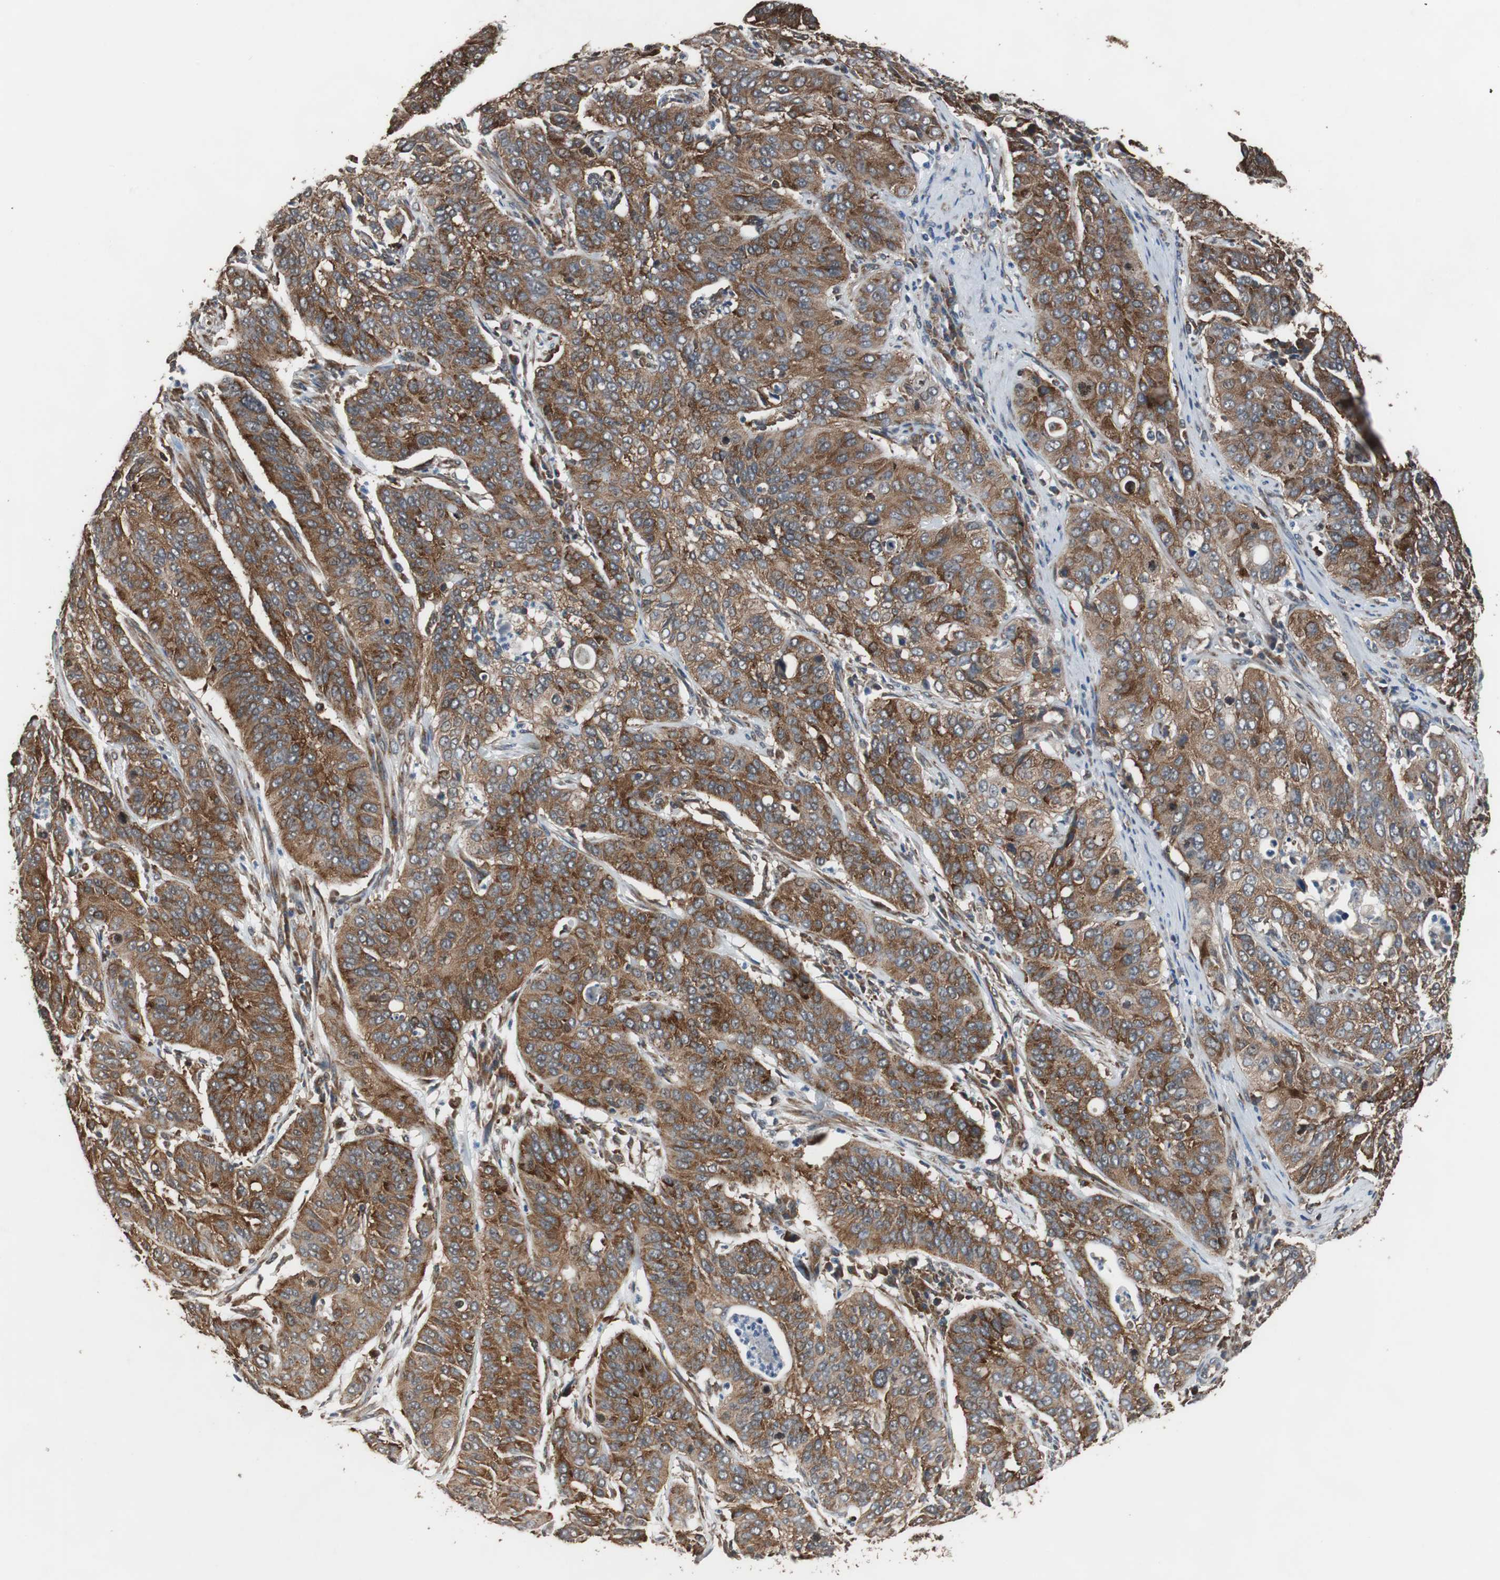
{"staining": {"intensity": "strong", "quantity": ">75%", "location": "cytoplasmic/membranous"}, "tissue": "cervical cancer", "cell_type": "Tumor cells", "image_type": "cancer", "snomed": [{"axis": "morphology", "description": "Squamous cell carcinoma, NOS"}, {"axis": "topography", "description": "Cervix"}], "caption": "Tumor cells display strong cytoplasmic/membranous positivity in about >75% of cells in cervical cancer.", "gene": "USP10", "patient": {"sex": "female", "age": 39}}